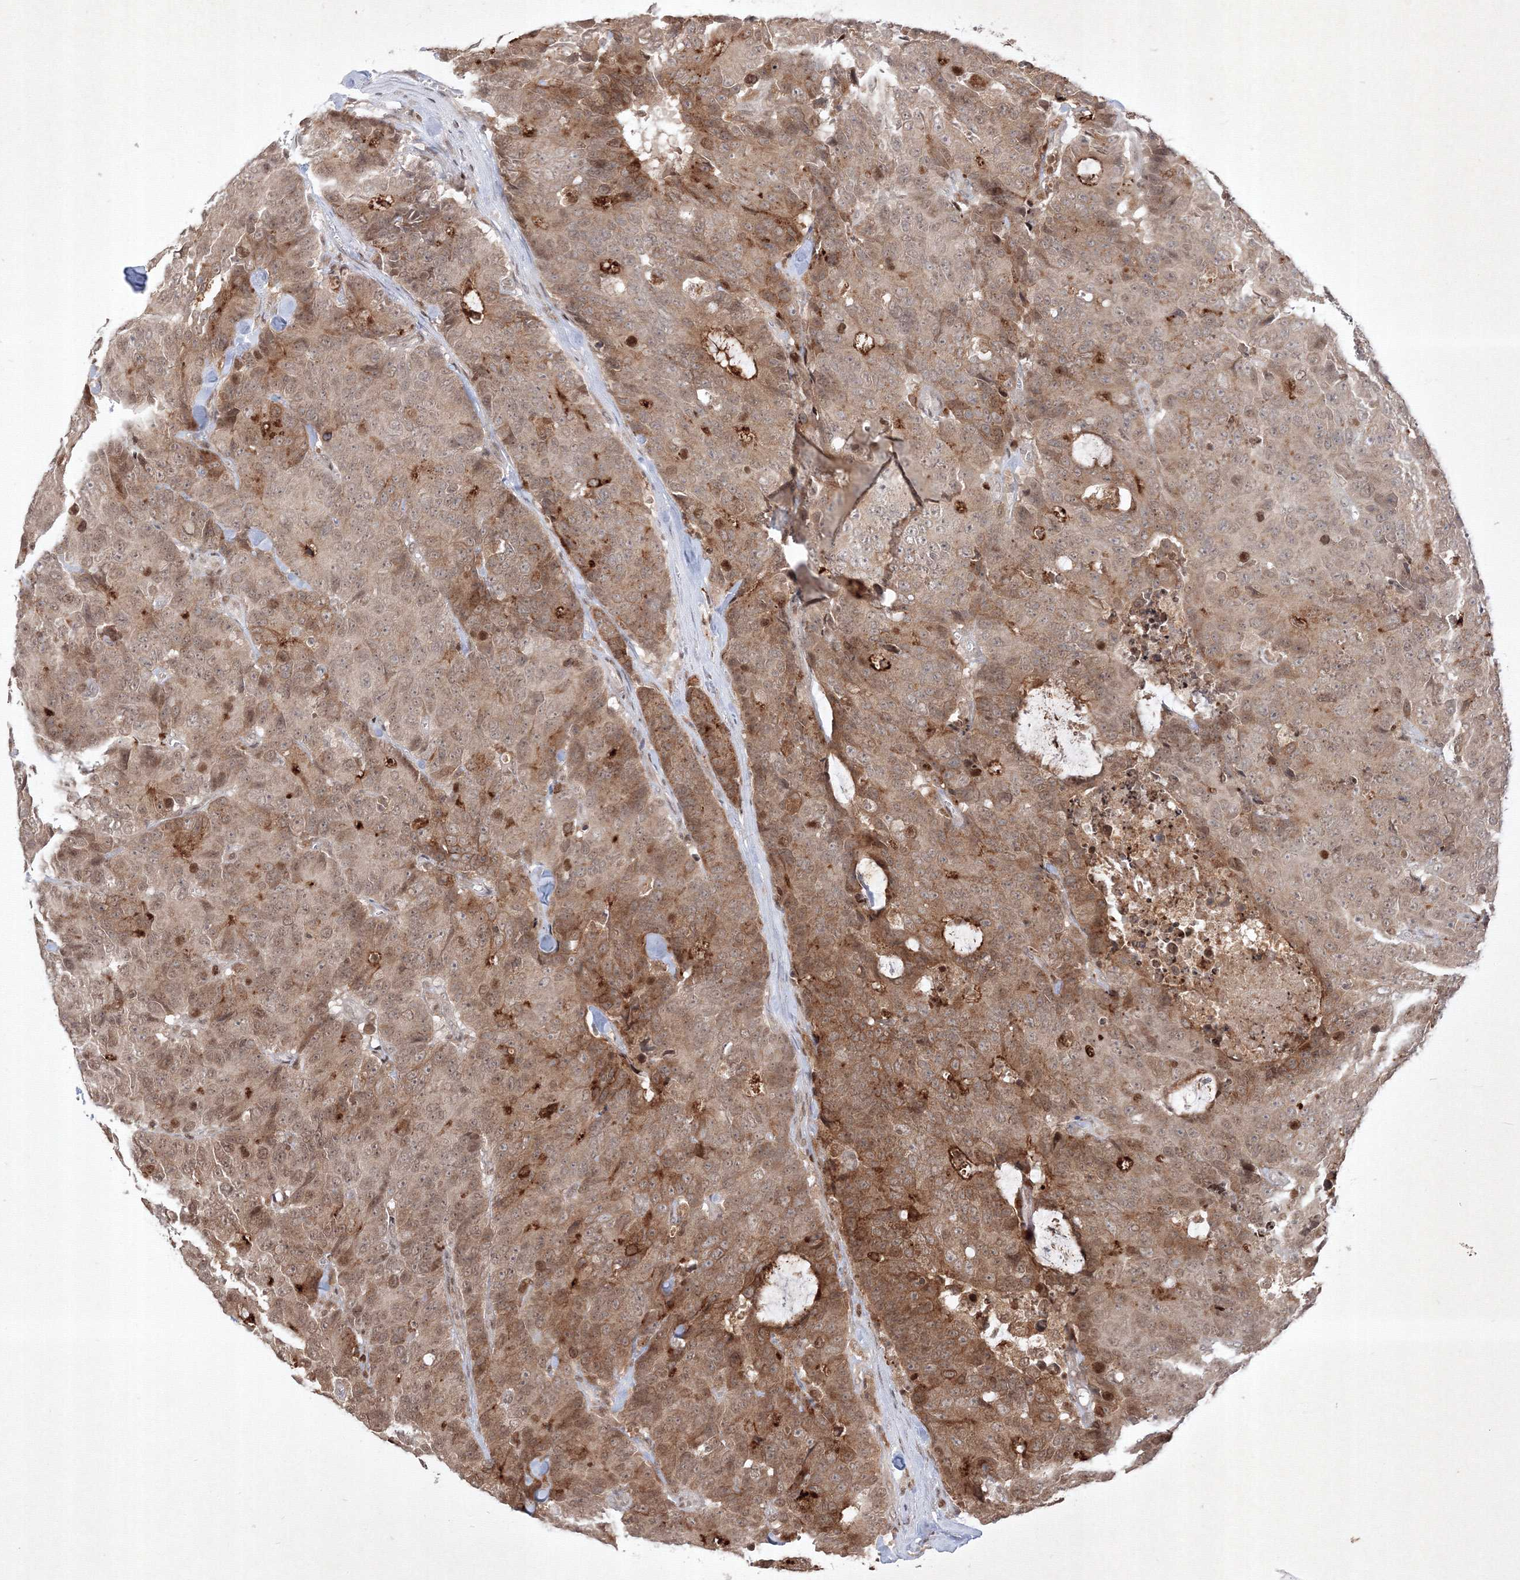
{"staining": {"intensity": "moderate", "quantity": ">75%", "location": "cytoplasmic/membranous,nuclear"}, "tissue": "colorectal cancer", "cell_type": "Tumor cells", "image_type": "cancer", "snomed": [{"axis": "morphology", "description": "Adenocarcinoma, NOS"}, {"axis": "topography", "description": "Colon"}], "caption": "A high-resolution photomicrograph shows IHC staining of colorectal cancer, which demonstrates moderate cytoplasmic/membranous and nuclear staining in approximately >75% of tumor cells. (DAB = brown stain, brightfield microscopy at high magnification).", "gene": "TAB1", "patient": {"sex": "female", "age": 86}}